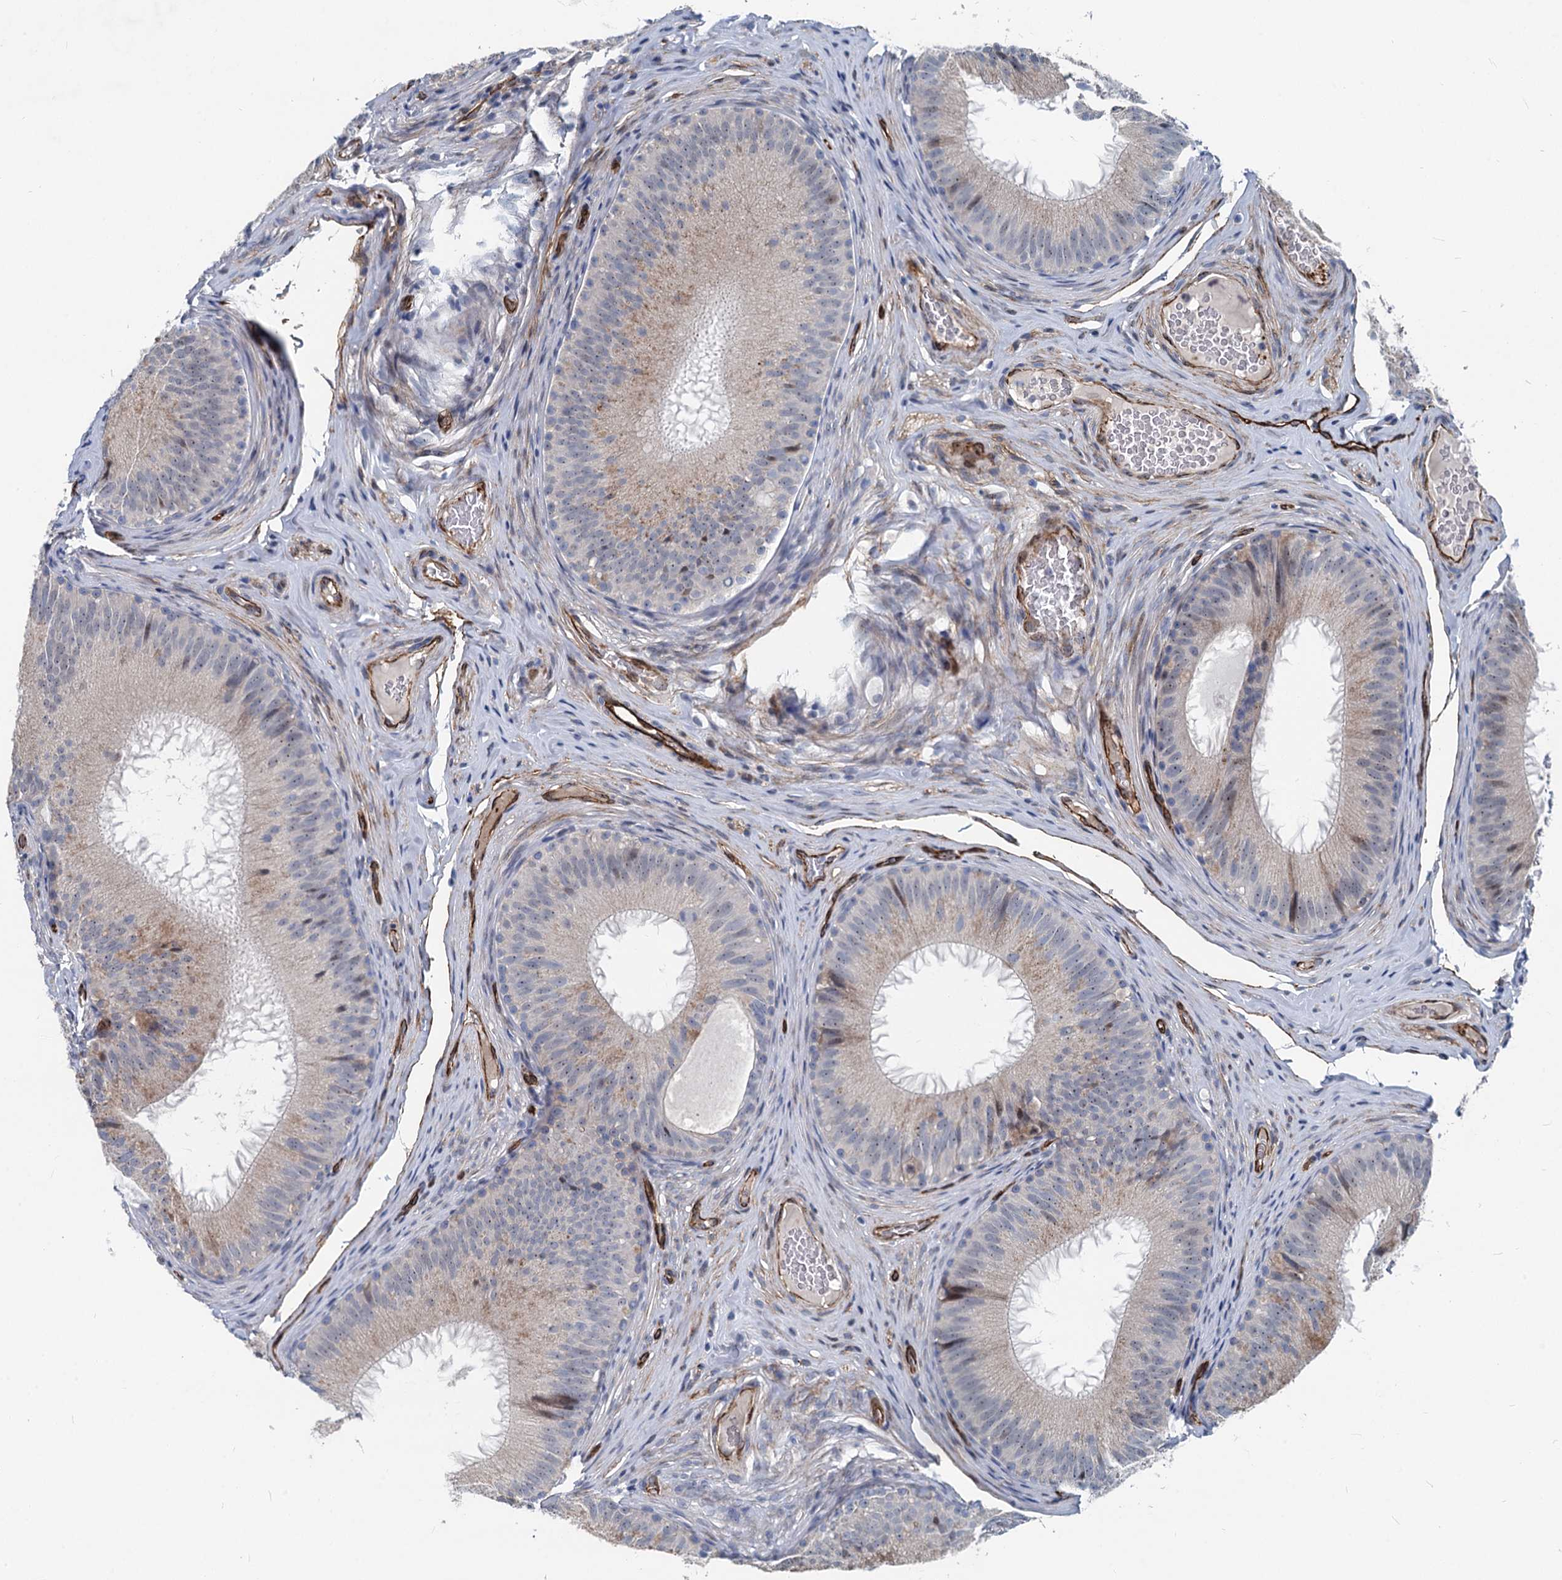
{"staining": {"intensity": "weak", "quantity": "25%-75%", "location": "cytoplasmic/membranous,nuclear"}, "tissue": "epididymis", "cell_type": "Glandular cells", "image_type": "normal", "snomed": [{"axis": "morphology", "description": "Normal tissue, NOS"}, {"axis": "topography", "description": "Epididymis"}], "caption": "Immunohistochemical staining of unremarkable human epididymis demonstrates 25%-75% levels of weak cytoplasmic/membranous,nuclear protein positivity in about 25%-75% of glandular cells.", "gene": "ASXL3", "patient": {"sex": "male", "age": 34}}